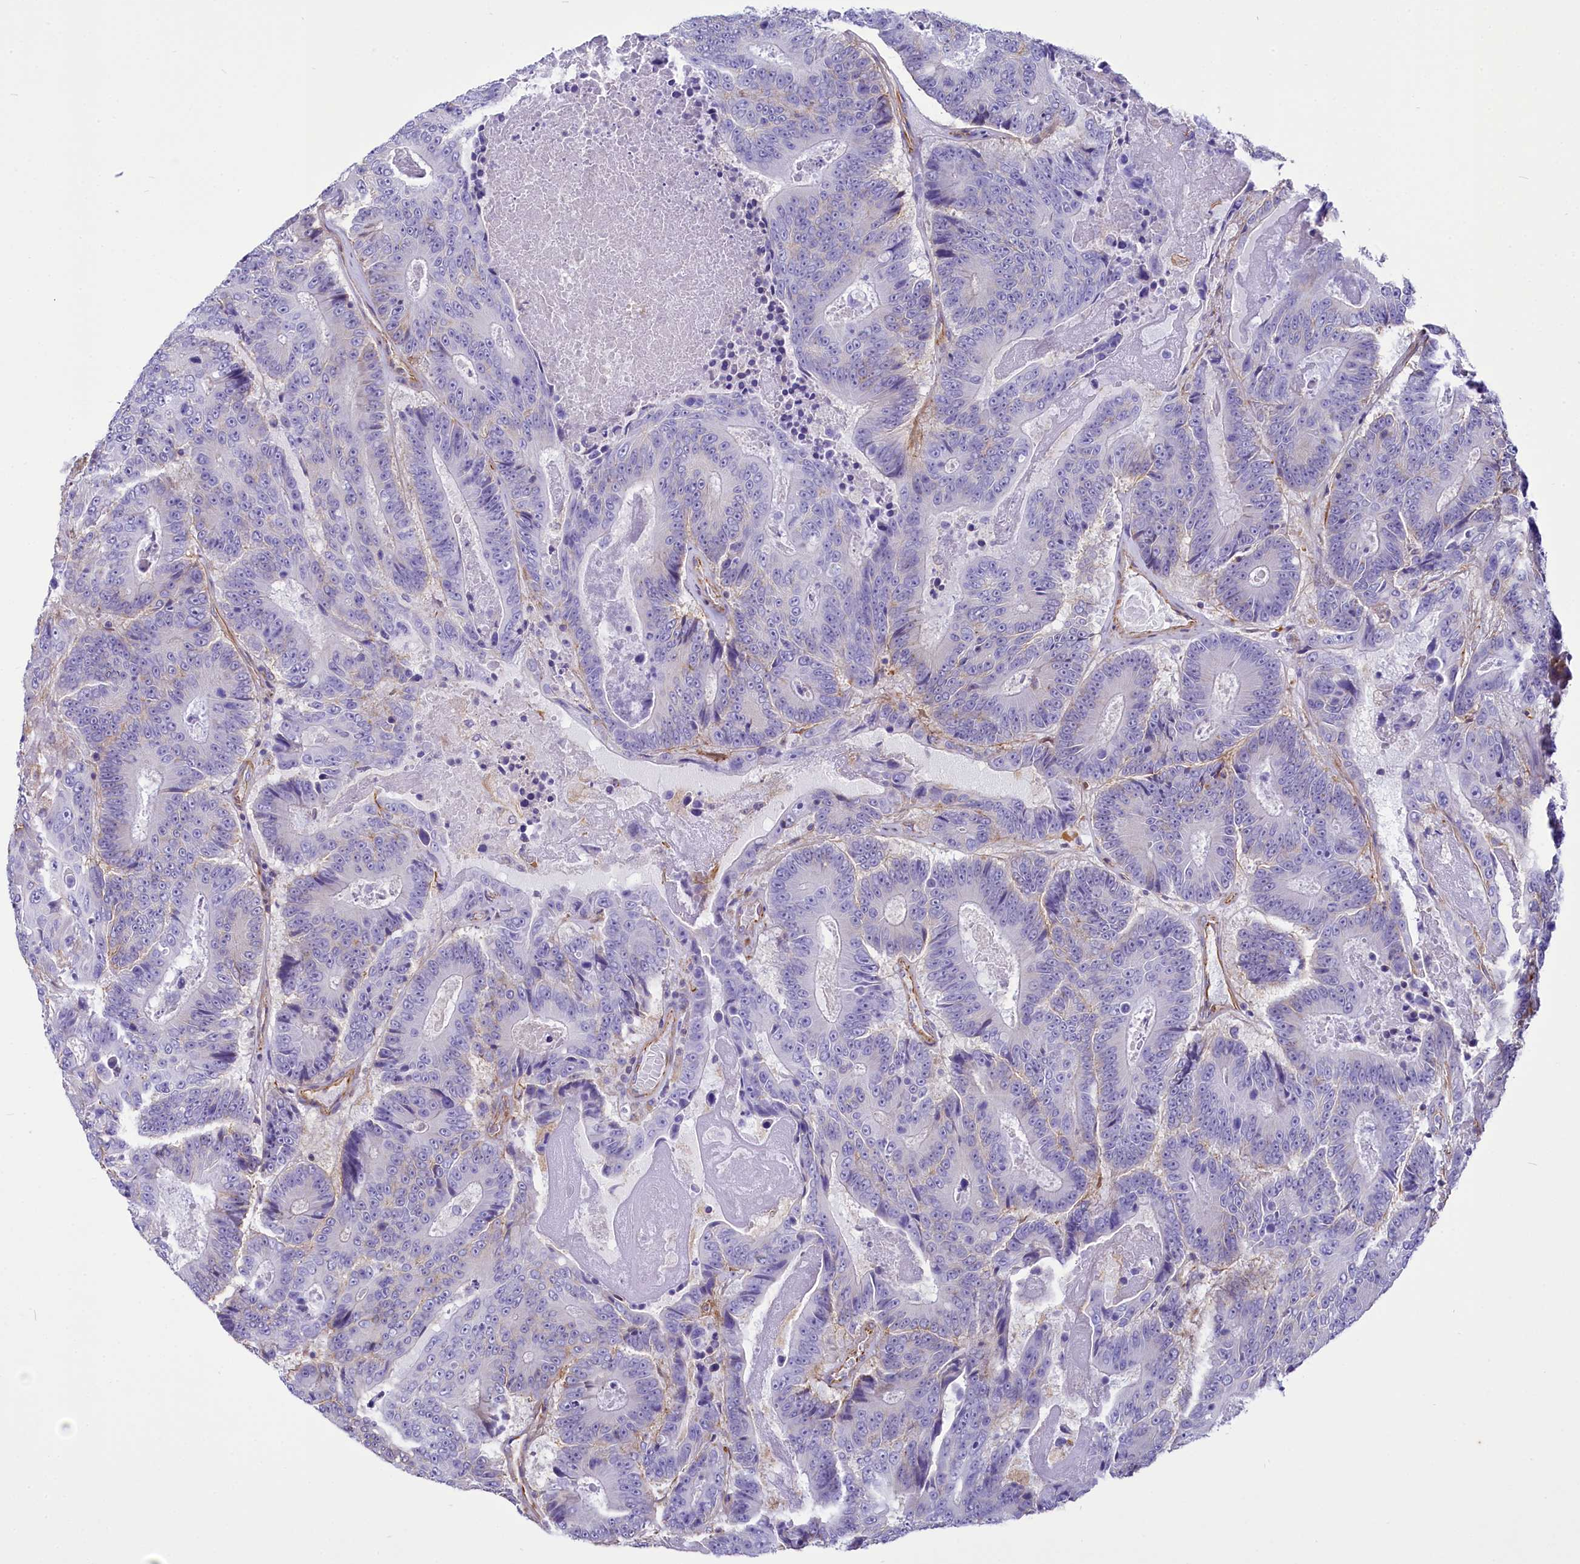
{"staining": {"intensity": "negative", "quantity": "none", "location": "none"}, "tissue": "colorectal cancer", "cell_type": "Tumor cells", "image_type": "cancer", "snomed": [{"axis": "morphology", "description": "Adenocarcinoma, NOS"}, {"axis": "topography", "description": "Colon"}], "caption": "Human colorectal adenocarcinoma stained for a protein using IHC demonstrates no expression in tumor cells.", "gene": "CD99", "patient": {"sex": "male", "age": 83}}